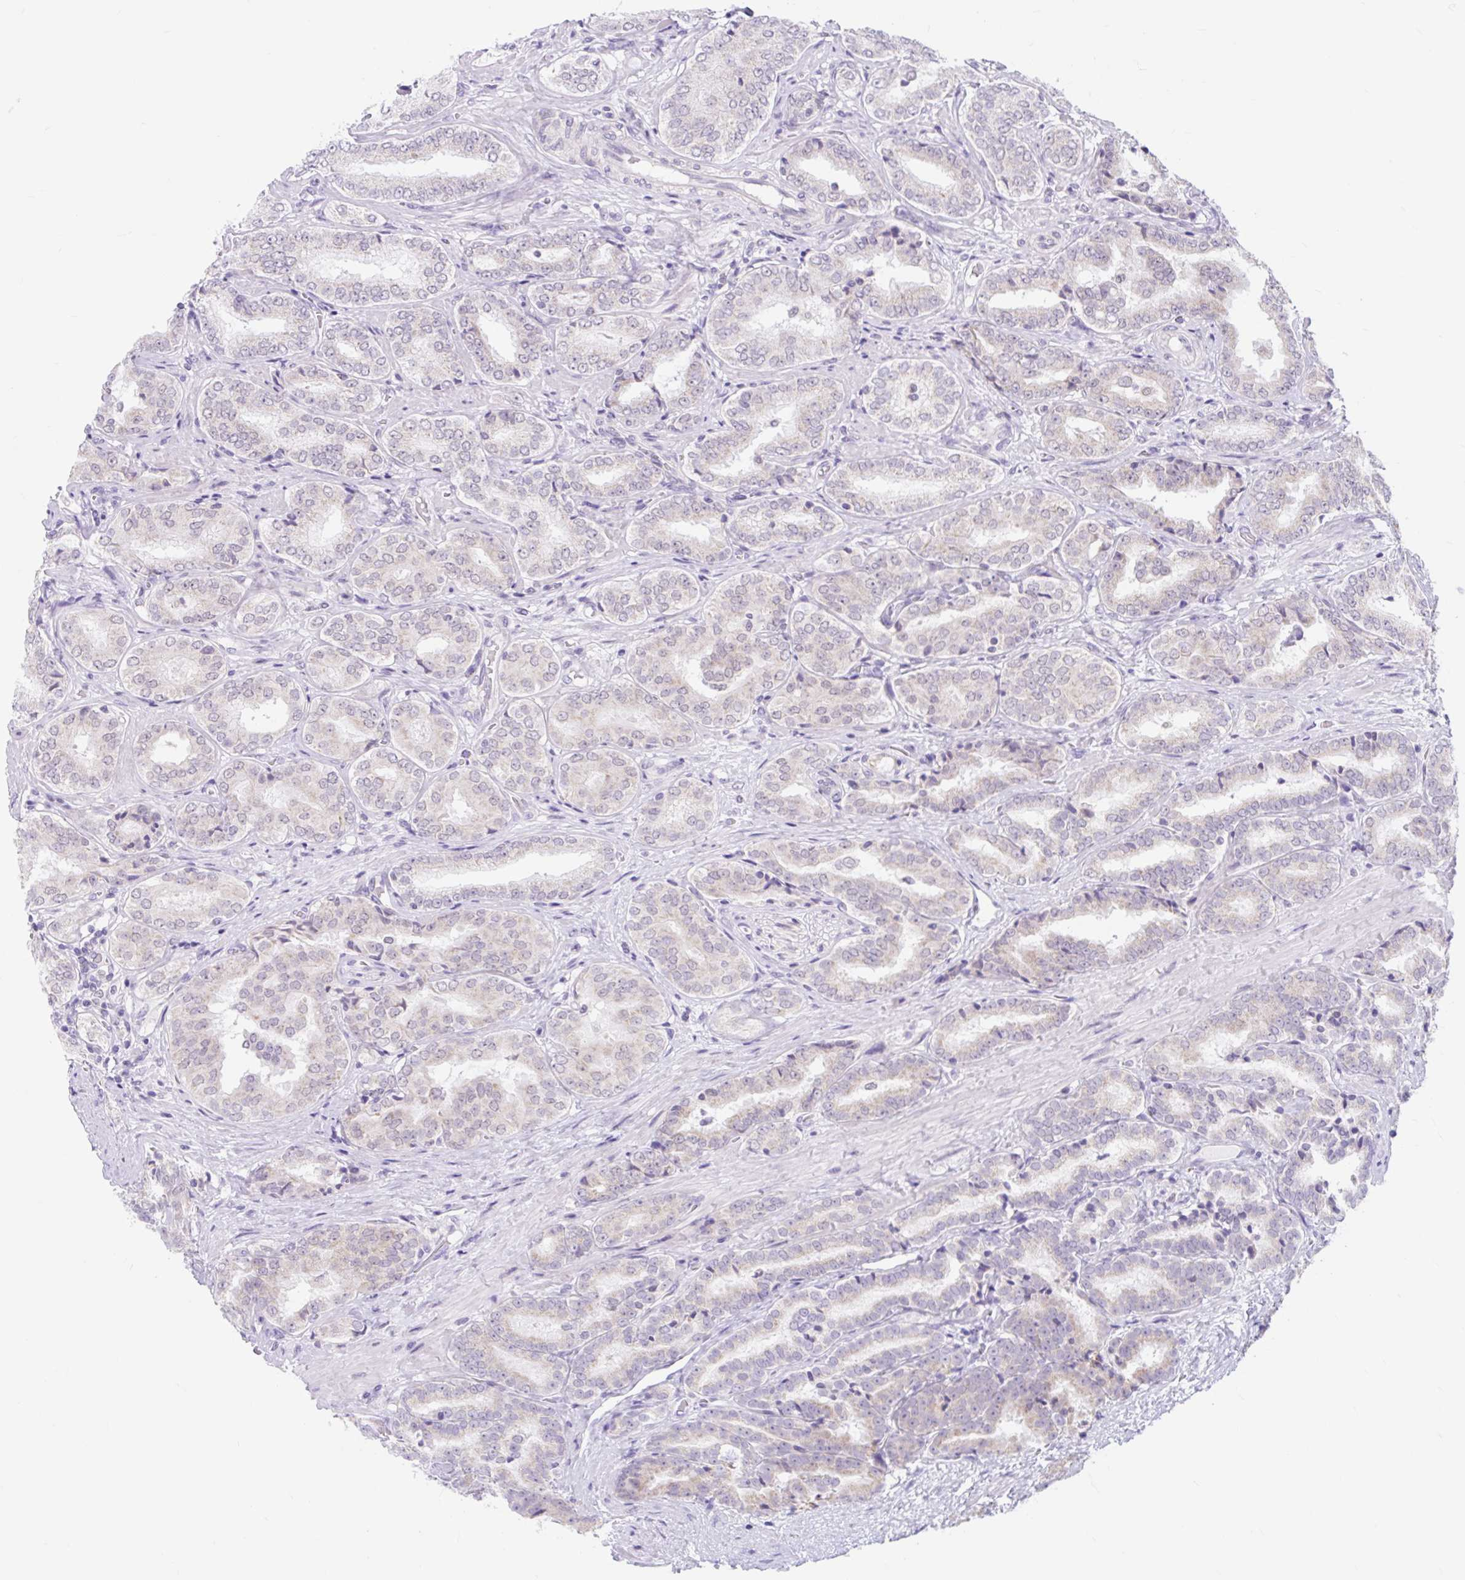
{"staining": {"intensity": "negative", "quantity": "none", "location": "none"}, "tissue": "prostate cancer", "cell_type": "Tumor cells", "image_type": "cancer", "snomed": [{"axis": "morphology", "description": "Adenocarcinoma, High grade"}, {"axis": "topography", "description": "Prostate"}], "caption": "Immunohistochemistry (IHC) photomicrograph of prostate cancer stained for a protein (brown), which shows no positivity in tumor cells. (DAB (3,3'-diaminobenzidine) immunohistochemistry (IHC) visualized using brightfield microscopy, high magnification).", "gene": "ITPK1", "patient": {"sex": "male", "age": 72}}